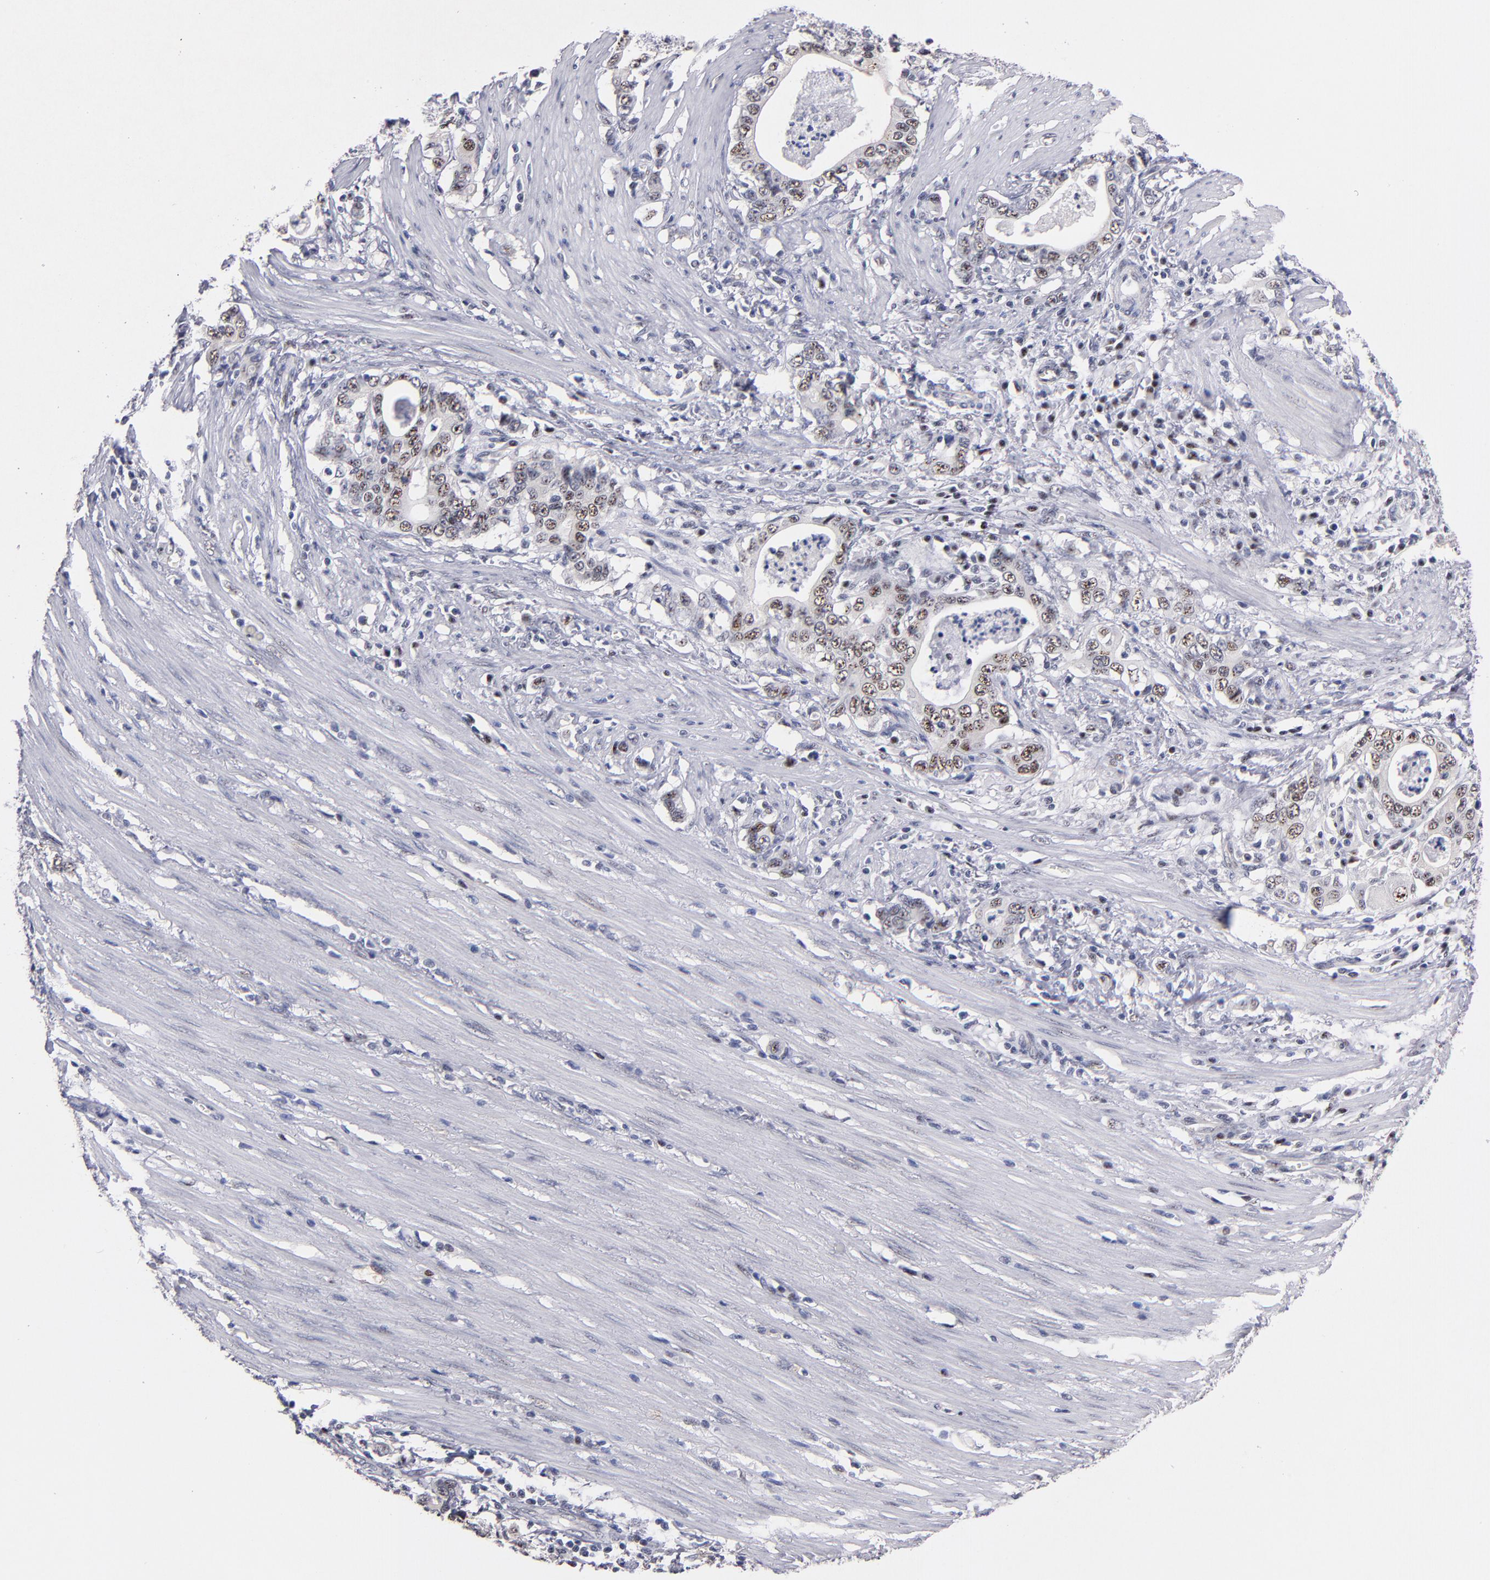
{"staining": {"intensity": "moderate", "quantity": "25%-75%", "location": "nuclear"}, "tissue": "stomach cancer", "cell_type": "Tumor cells", "image_type": "cancer", "snomed": [{"axis": "morphology", "description": "Adenocarcinoma, NOS"}, {"axis": "topography", "description": "Stomach, lower"}], "caption": "About 25%-75% of tumor cells in human stomach adenocarcinoma exhibit moderate nuclear protein staining as visualized by brown immunohistochemical staining.", "gene": "RAF1", "patient": {"sex": "female", "age": 72}}